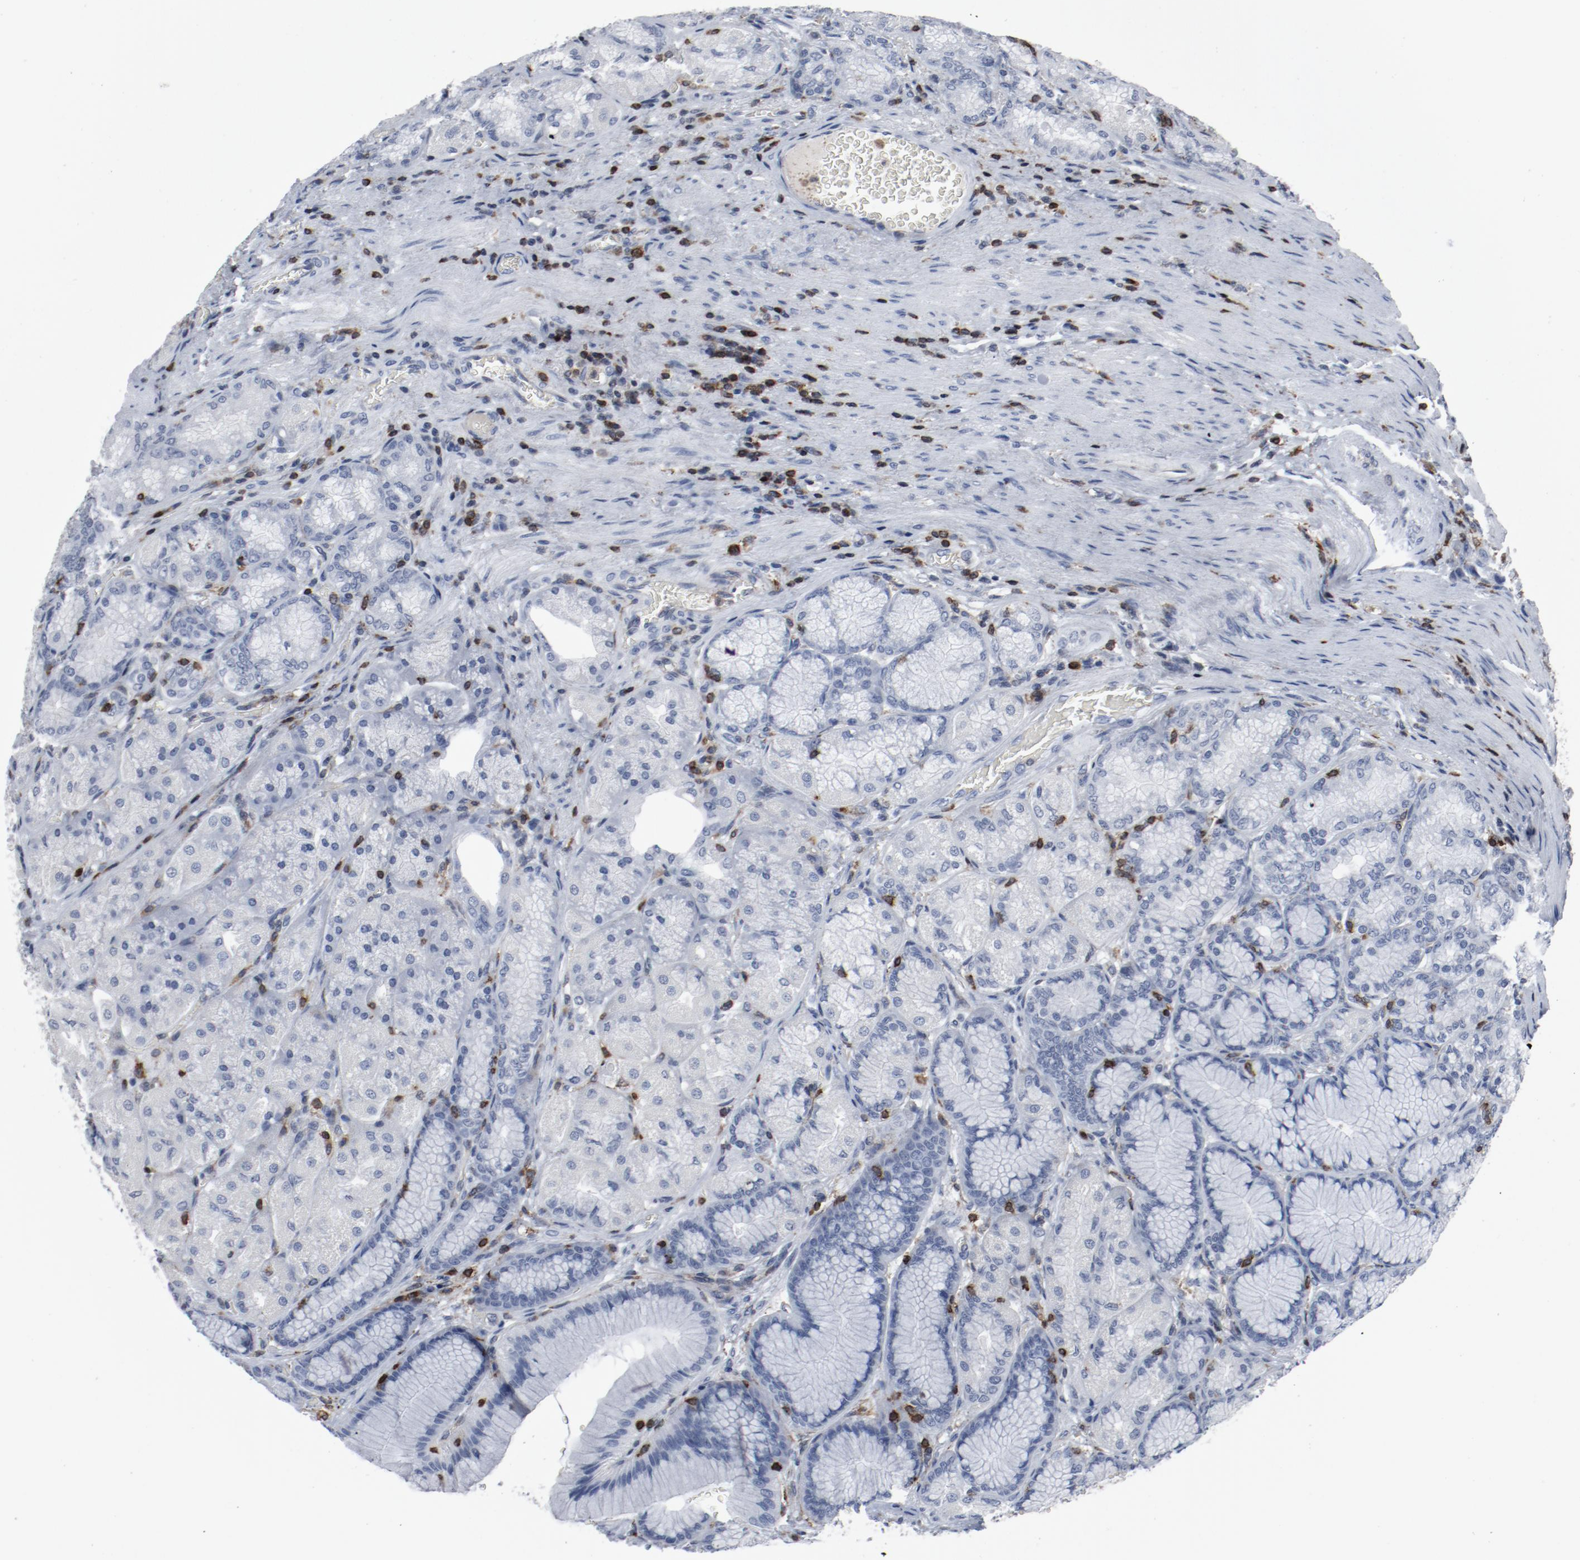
{"staining": {"intensity": "negative", "quantity": "none", "location": "none"}, "tissue": "stomach", "cell_type": "Glandular cells", "image_type": "normal", "snomed": [{"axis": "morphology", "description": "Normal tissue, NOS"}, {"axis": "morphology", "description": "Adenocarcinoma, NOS"}, {"axis": "topography", "description": "Stomach"}, {"axis": "topography", "description": "Stomach, lower"}], "caption": "This is an immunohistochemistry micrograph of benign human stomach. There is no staining in glandular cells.", "gene": "LCP2", "patient": {"sex": "female", "age": 65}}